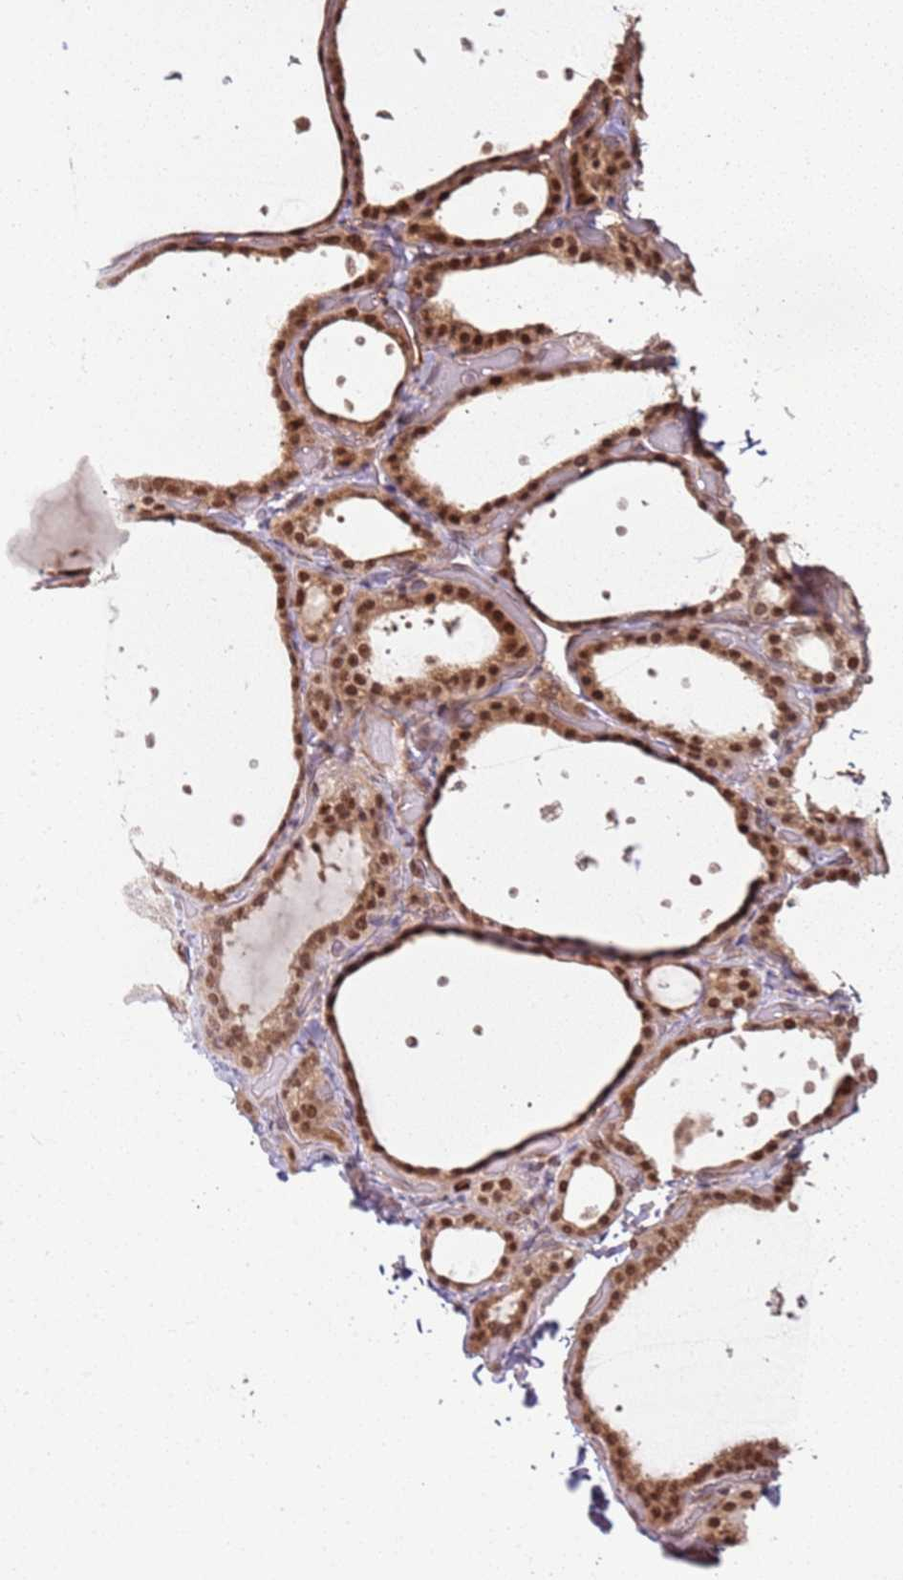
{"staining": {"intensity": "moderate", "quantity": ">75%", "location": "cytoplasmic/membranous,nuclear"}, "tissue": "thyroid gland", "cell_type": "Glandular cells", "image_type": "normal", "snomed": [{"axis": "morphology", "description": "Normal tissue, NOS"}, {"axis": "topography", "description": "Thyroid gland"}], "caption": "A photomicrograph showing moderate cytoplasmic/membranous,nuclear positivity in approximately >75% of glandular cells in benign thyroid gland, as visualized by brown immunohistochemical staining.", "gene": "POLR3H", "patient": {"sex": "female", "age": 44}}